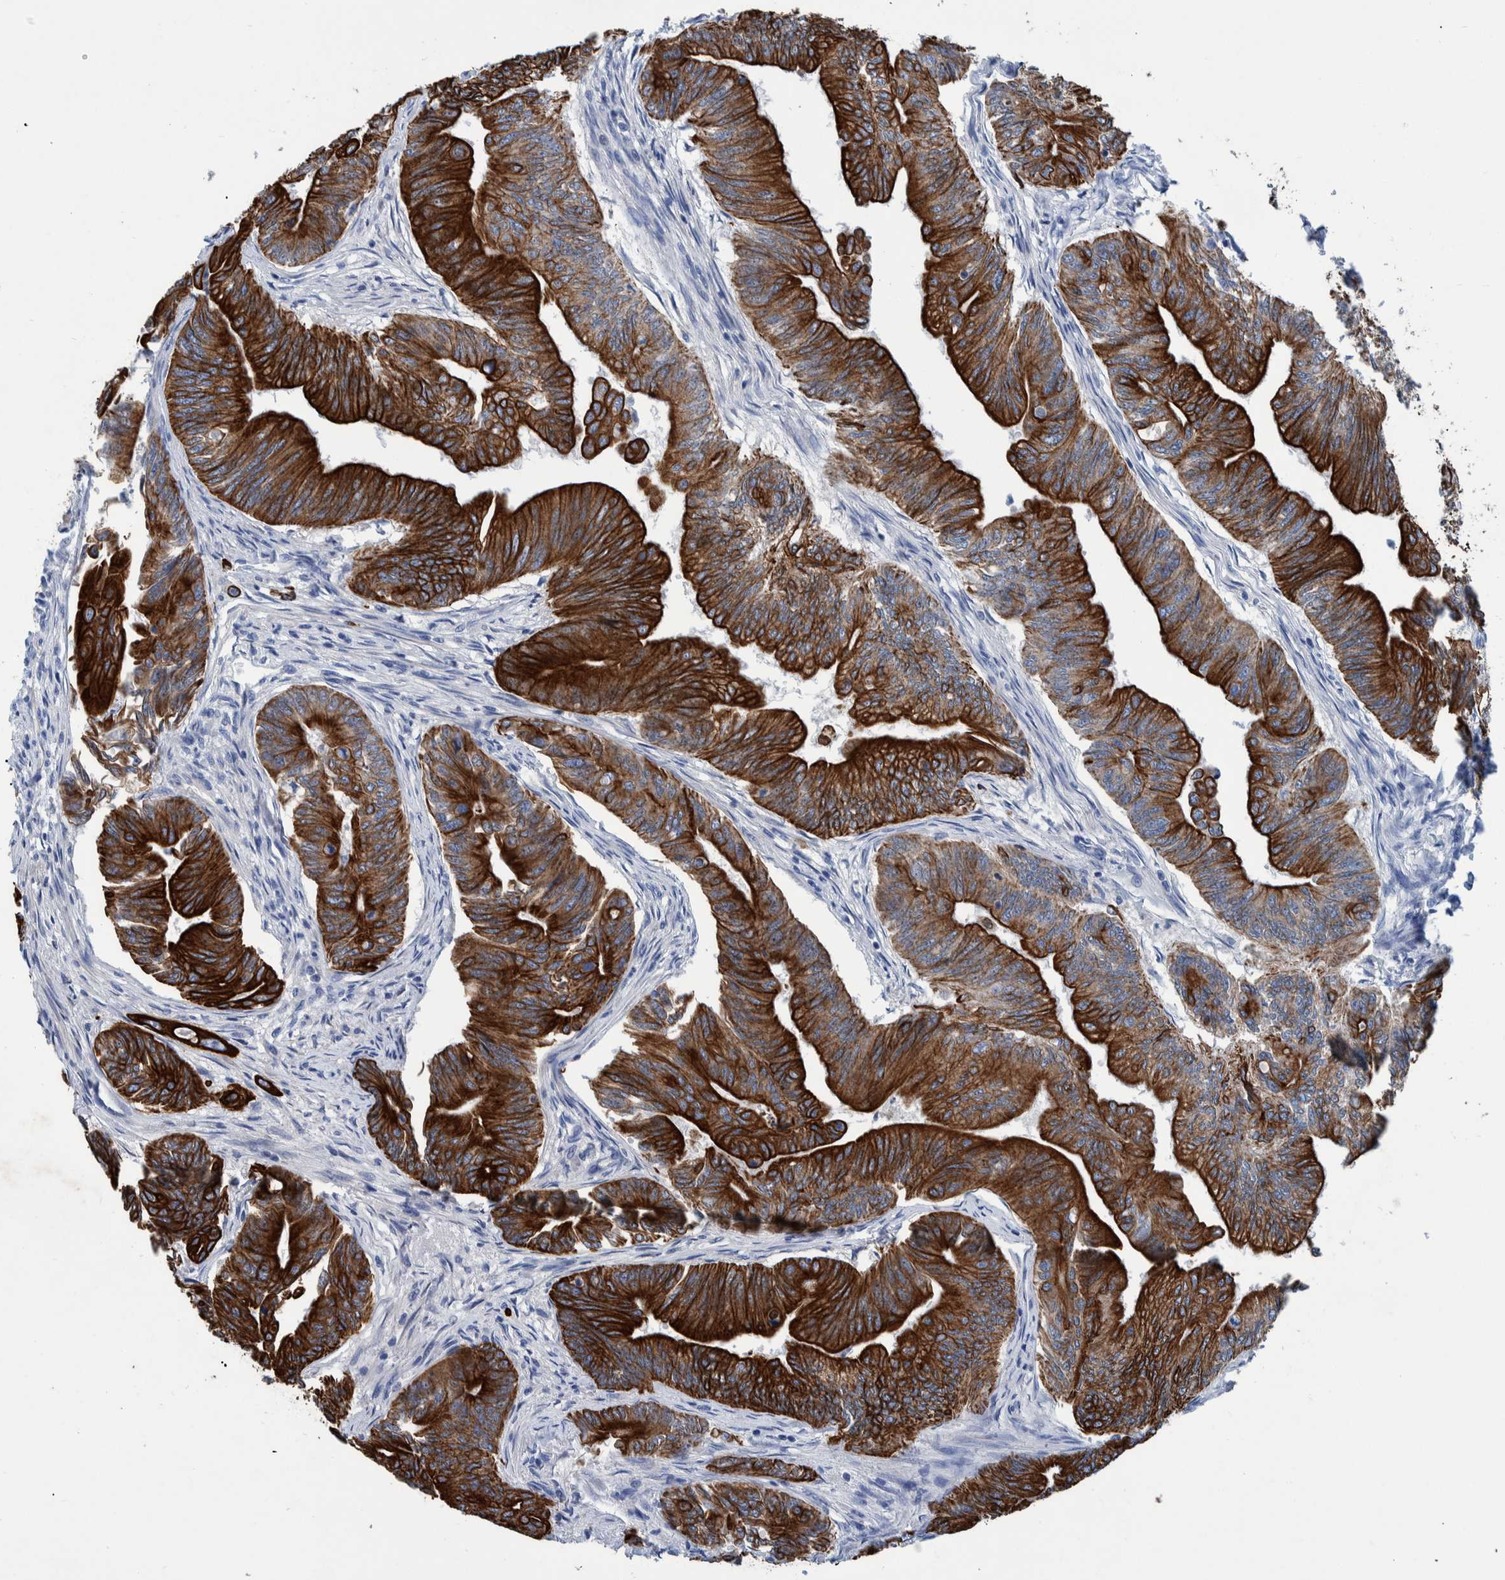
{"staining": {"intensity": "strong", "quantity": ">75%", "location": "cytoplasmic/membranous"}, "tissue": "colorectal cancer", "cell_type": "Tumor cells", "image_type": "cancer", "snomed": [{"axis": "morphology", "description": "Adenoma, NOS"}, {"axis": "morphology", "description": "Adenocarcinoma, NOS"}, {"axis": "topography", "description": "Colon"}], "caption": "Protein staining of colorectal cancer (adenocarcinoma) tissue shows strong cytoplasmic/membranous positivity in approximately >75% of tumor cells.", "gene": "MKS1", "patient": {"sex": "male", "age": 79}}